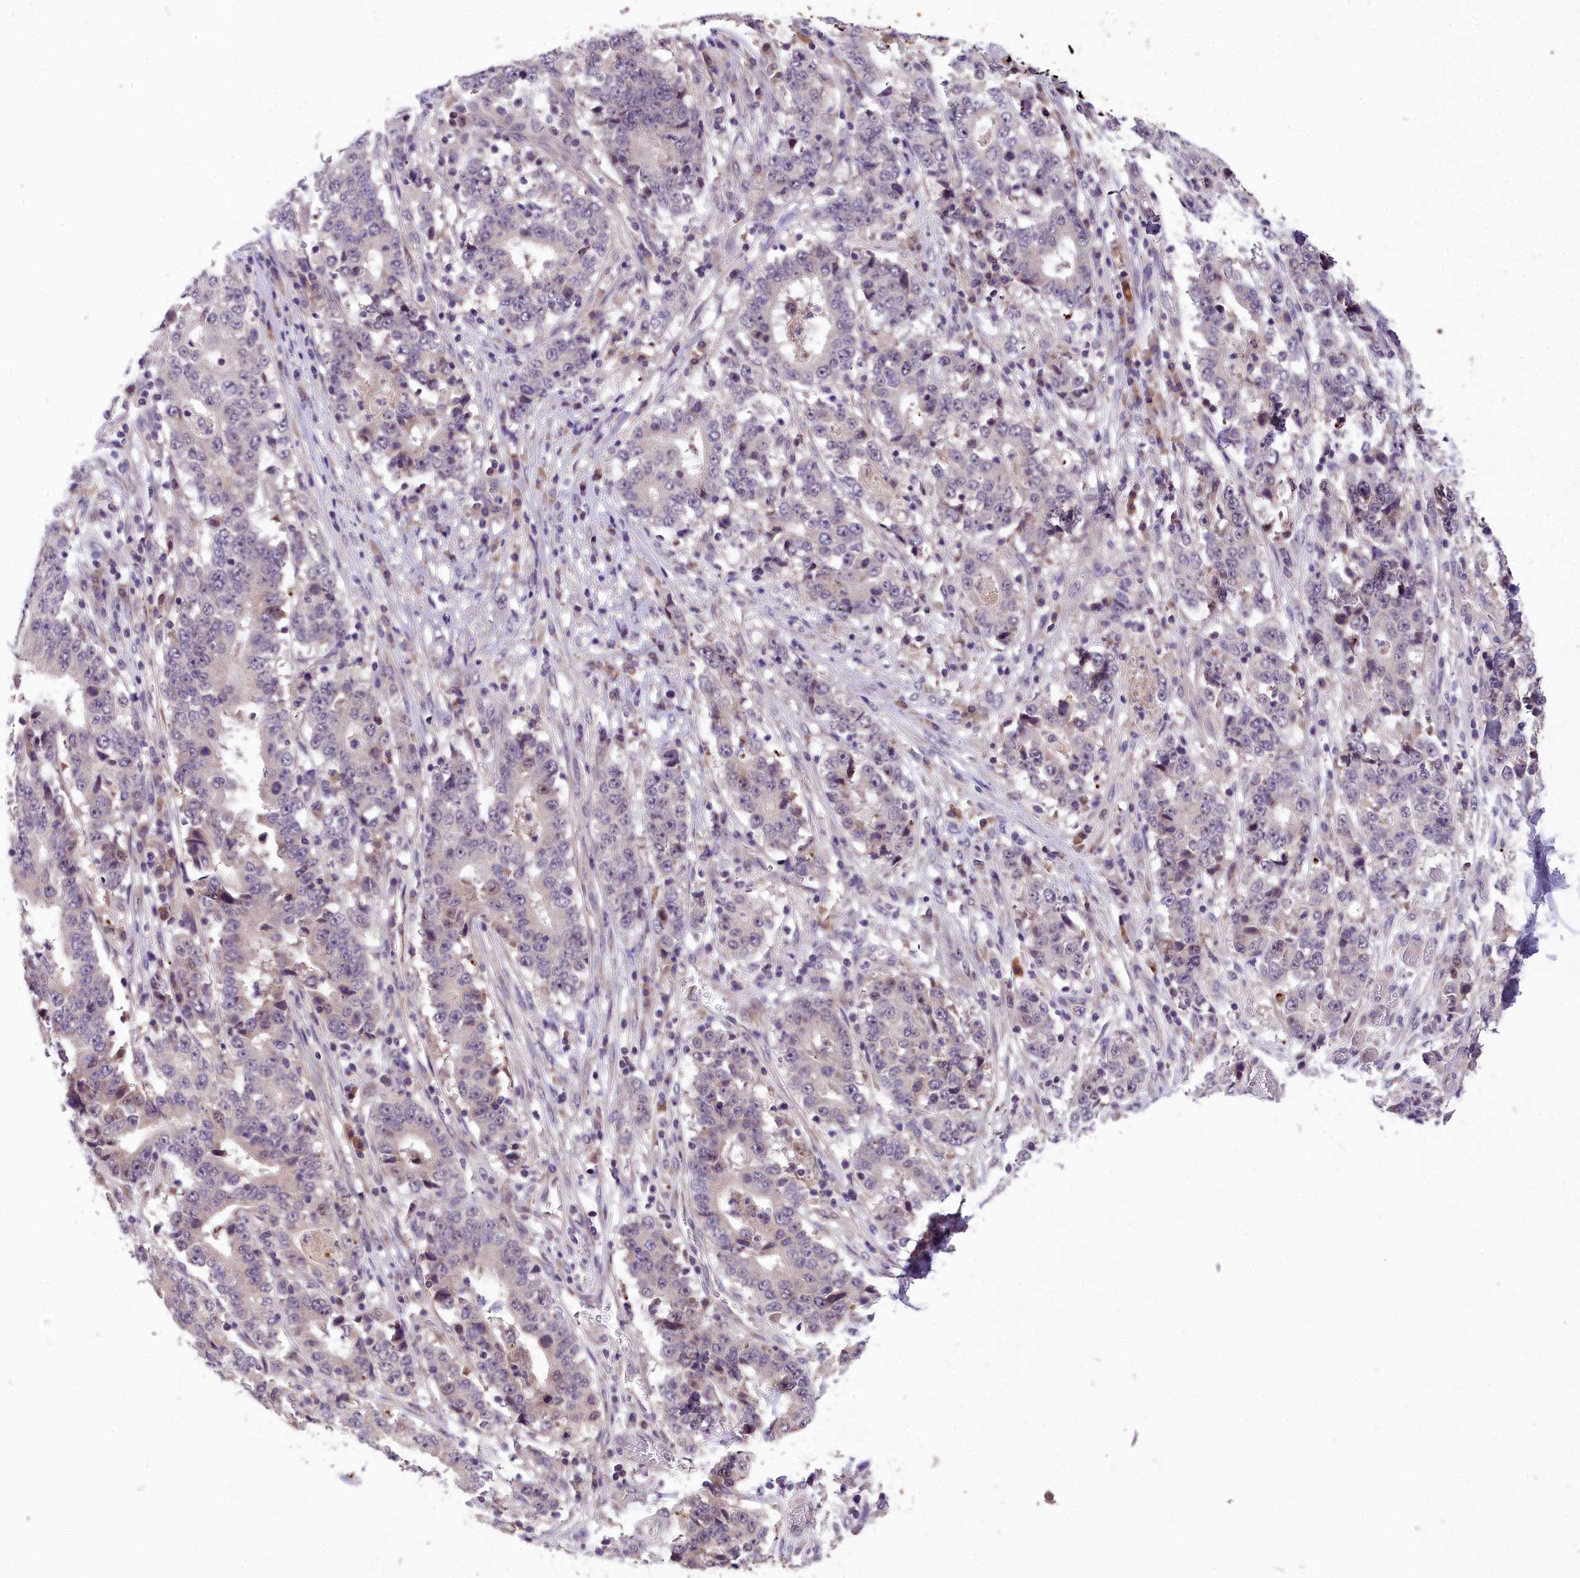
{"staining": {"intensity": "negative", "quantity": "none", "location": "none"}, "tissue": "stomach cancer", "cell_type": "Tumor cells", "image_type": "cancer", "snomed": [{"axis": "morphology", "description": "Adenocarcinoma, NOS"}, {"axis": "topography", "description": "Stomach"}], "caption": "The histopathology image reveals no staining of tumor cells in stomach adenocarcinoma. The staining is performed using DAB brown chromogen with nuclei counter-stained in using hematoxylin.", "gene": "ZNF333", "patient": {"sex": "male", "age": 59}}